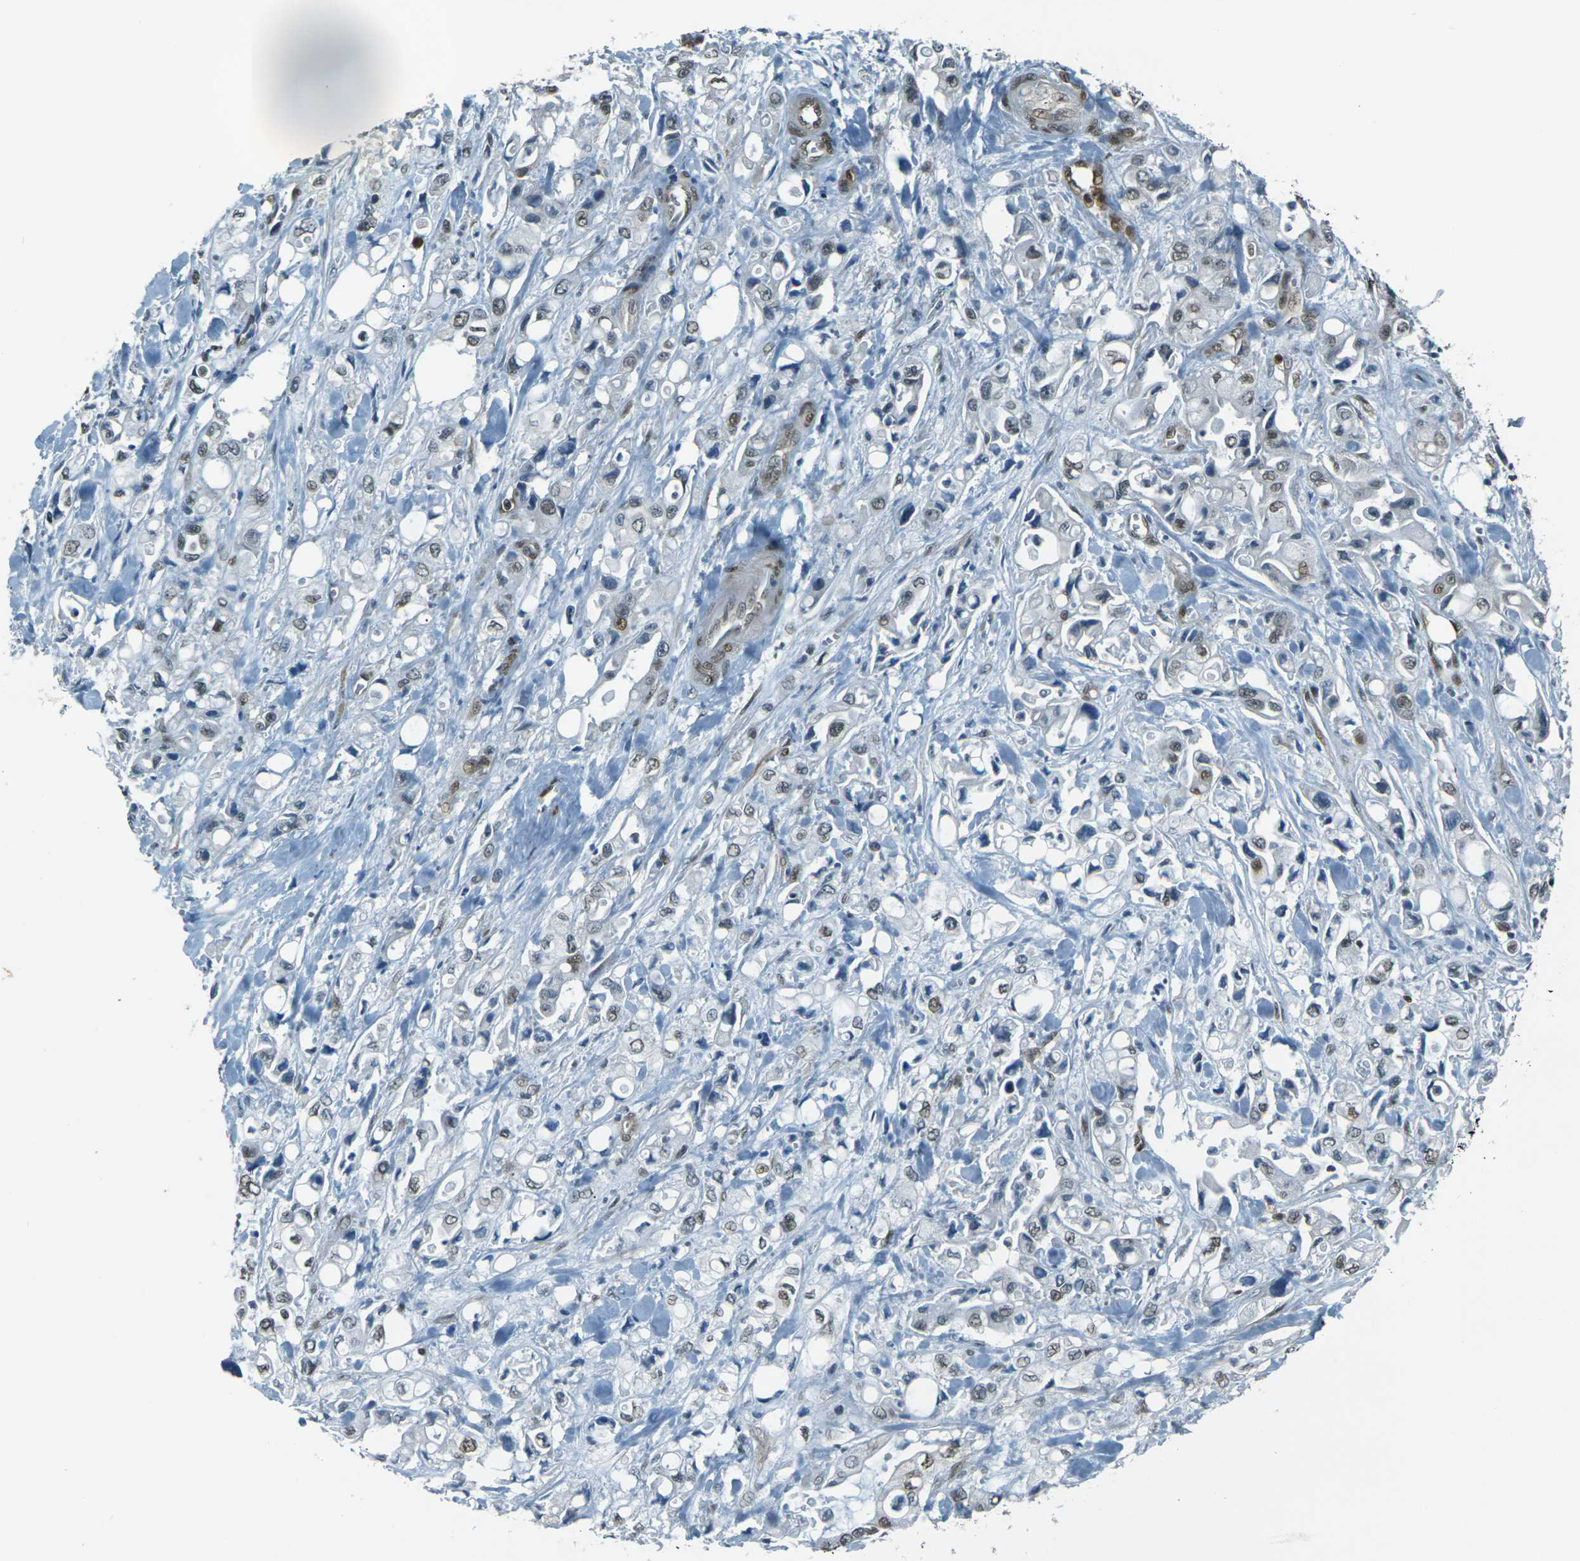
{"staining": {"intensity": "weak", "quantity": "25%-75%", "location": "nuclear"}, "tissue": "pancreatic cancer", "cell_type": "Tumor cells", "image_type": "cancer", "snomed": [{"axis": "morphology", "description": "Adenocarcinoma, NOS"}, {"axis": "topography", "description": "Pancreas"}], "caption": "Brown immunohistochemical staining in adenocarcinoma (pancreatic) displays weak nuclear staining in about 25%-75% of tumor cells.", "gene": "NHEJ1", "patient": {"sex": "male", "age": 70}}